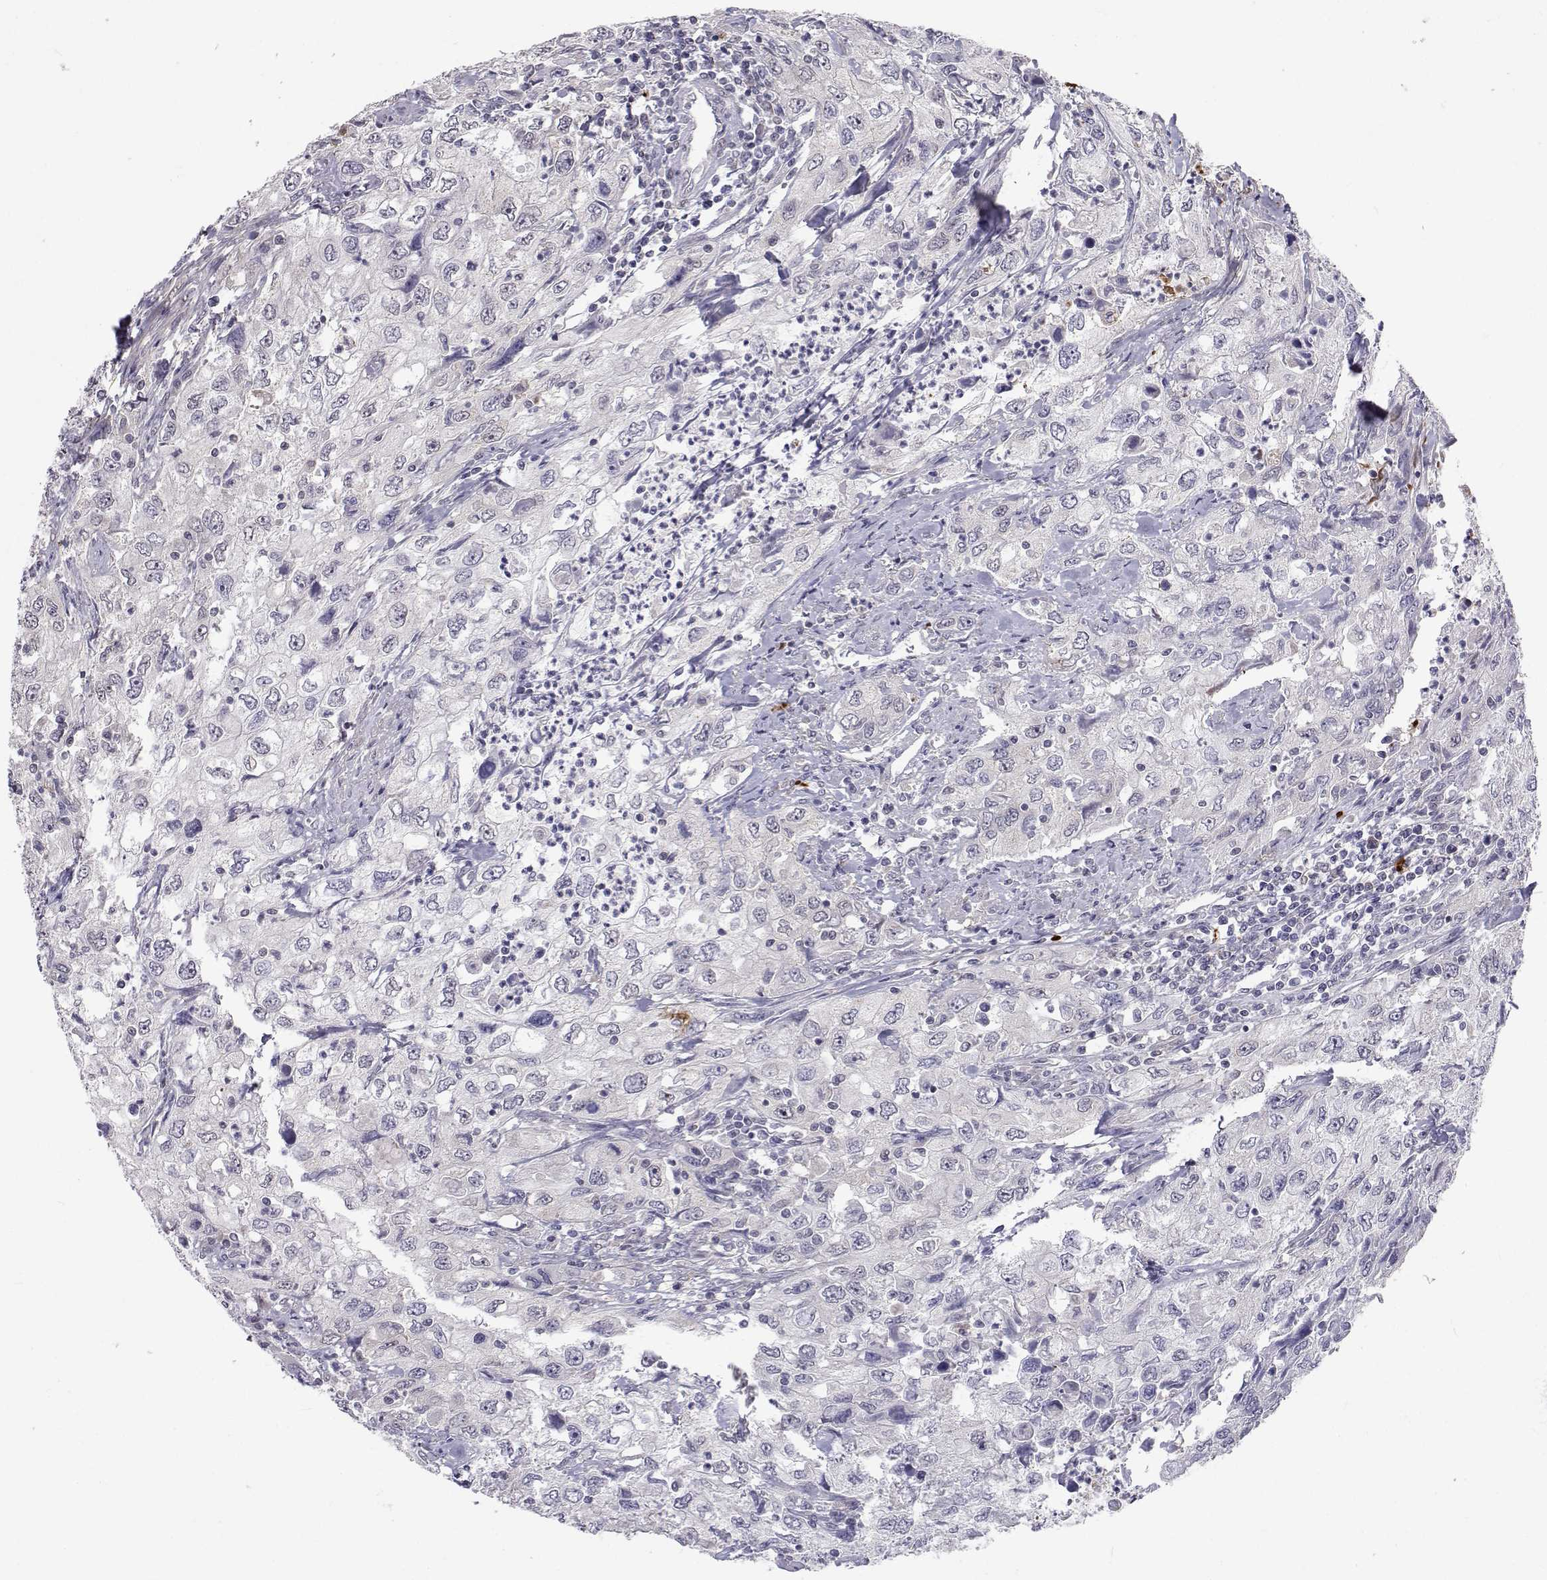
{"staining": {"intensity": "negative", "quantity": "none", "location": "none"}, "tissue": "urothelial cancer", "cell_type": "Tumor cells", "image_type": "cancer", "snomed": [{"axis": "morphology", "description": "Urothelial carcinoma, High grade"}, {"axis": "topography", "description": "Urinary bladder"}], "caption": "Tumor cells show no significant protein positivity in high-grade urothelial carcinoma.", "gene": "SLC6A3", "patient": {"sex": "male", "age": 76}}